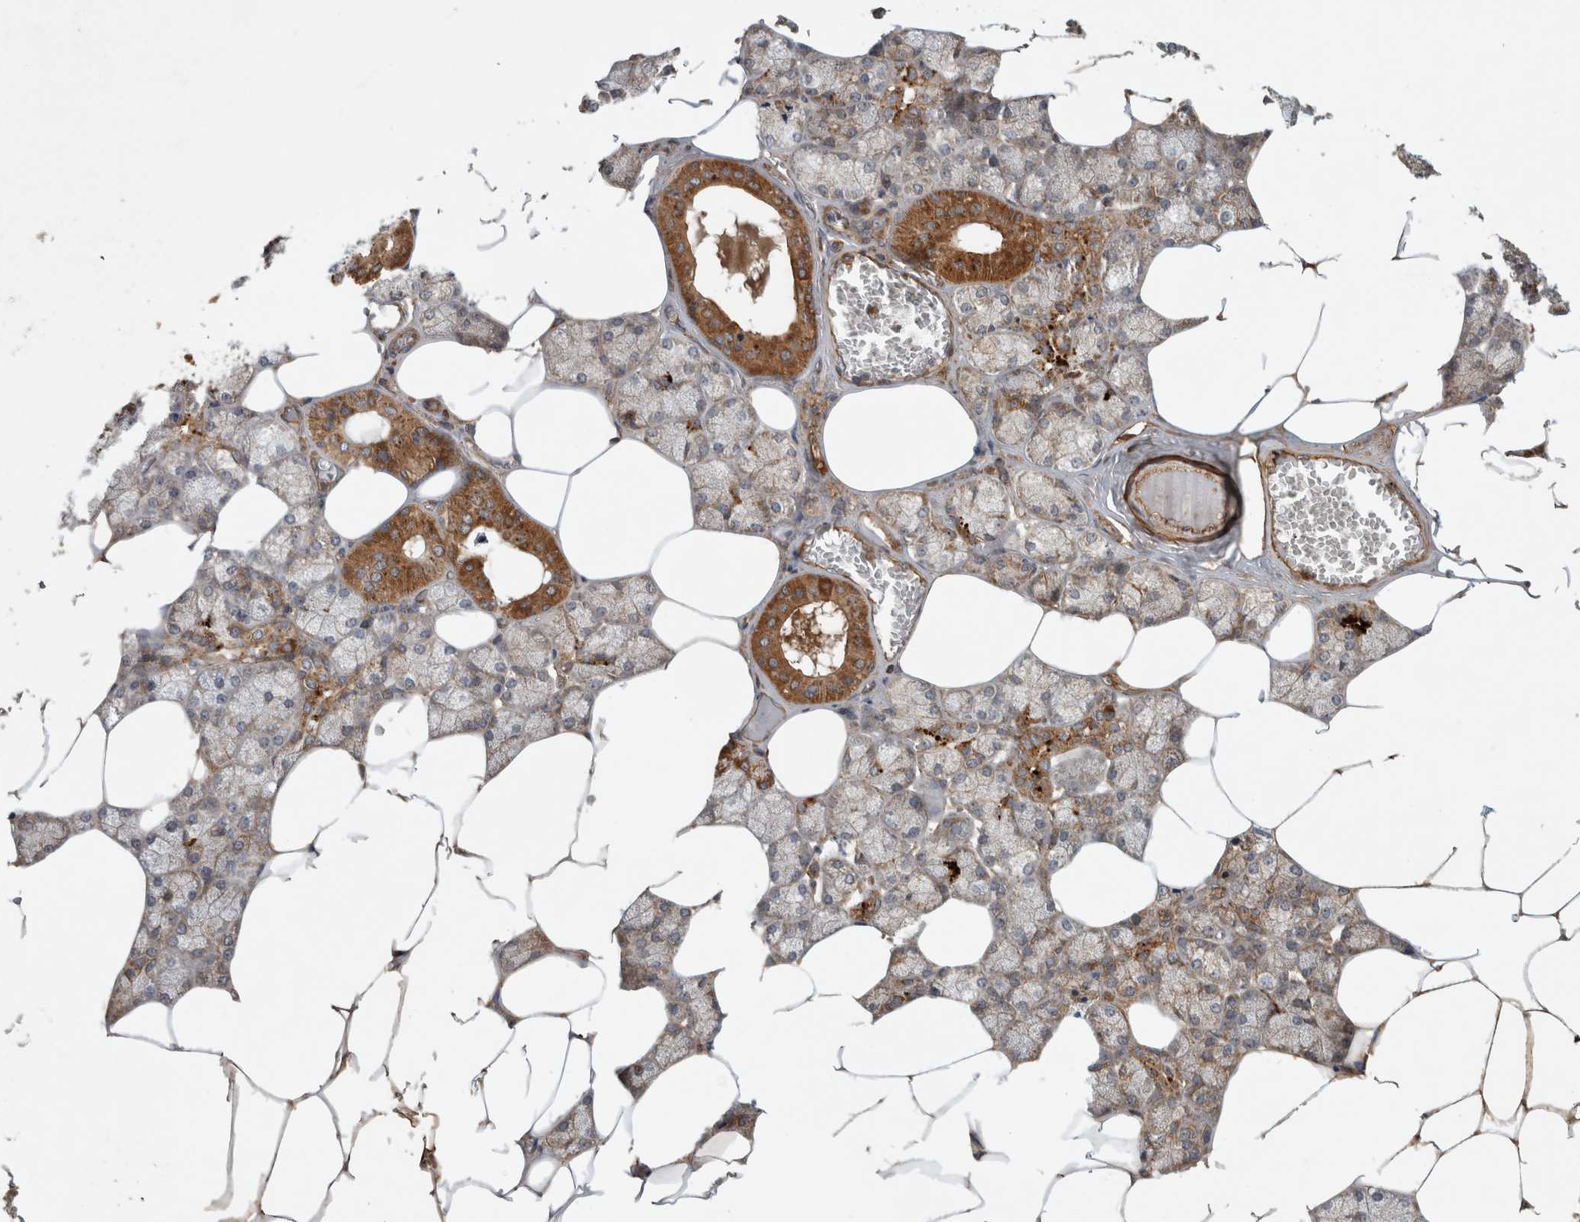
{"staining": {"intensity": "moderate", "quantity": "25%-75%", "location": "cytoplasmic/membranous"}, "tissue": "salivary gland", "cell_type": "Glandular cells", "image_type": "normal", "snomed": [{"axis": "morphology", "description": "Normal tissue, NOS"}, {"axis": "topography", "description": "Salivary gland"}], "caption": "An IHC image of unremarkable tissue is shown. Protein staining in brown highlights moderate cytoplasmic/membranous positivity in salivary gland within glandular cells.", "gene": "SERAC1", "patient": {"sex": "male", "age": 62}}